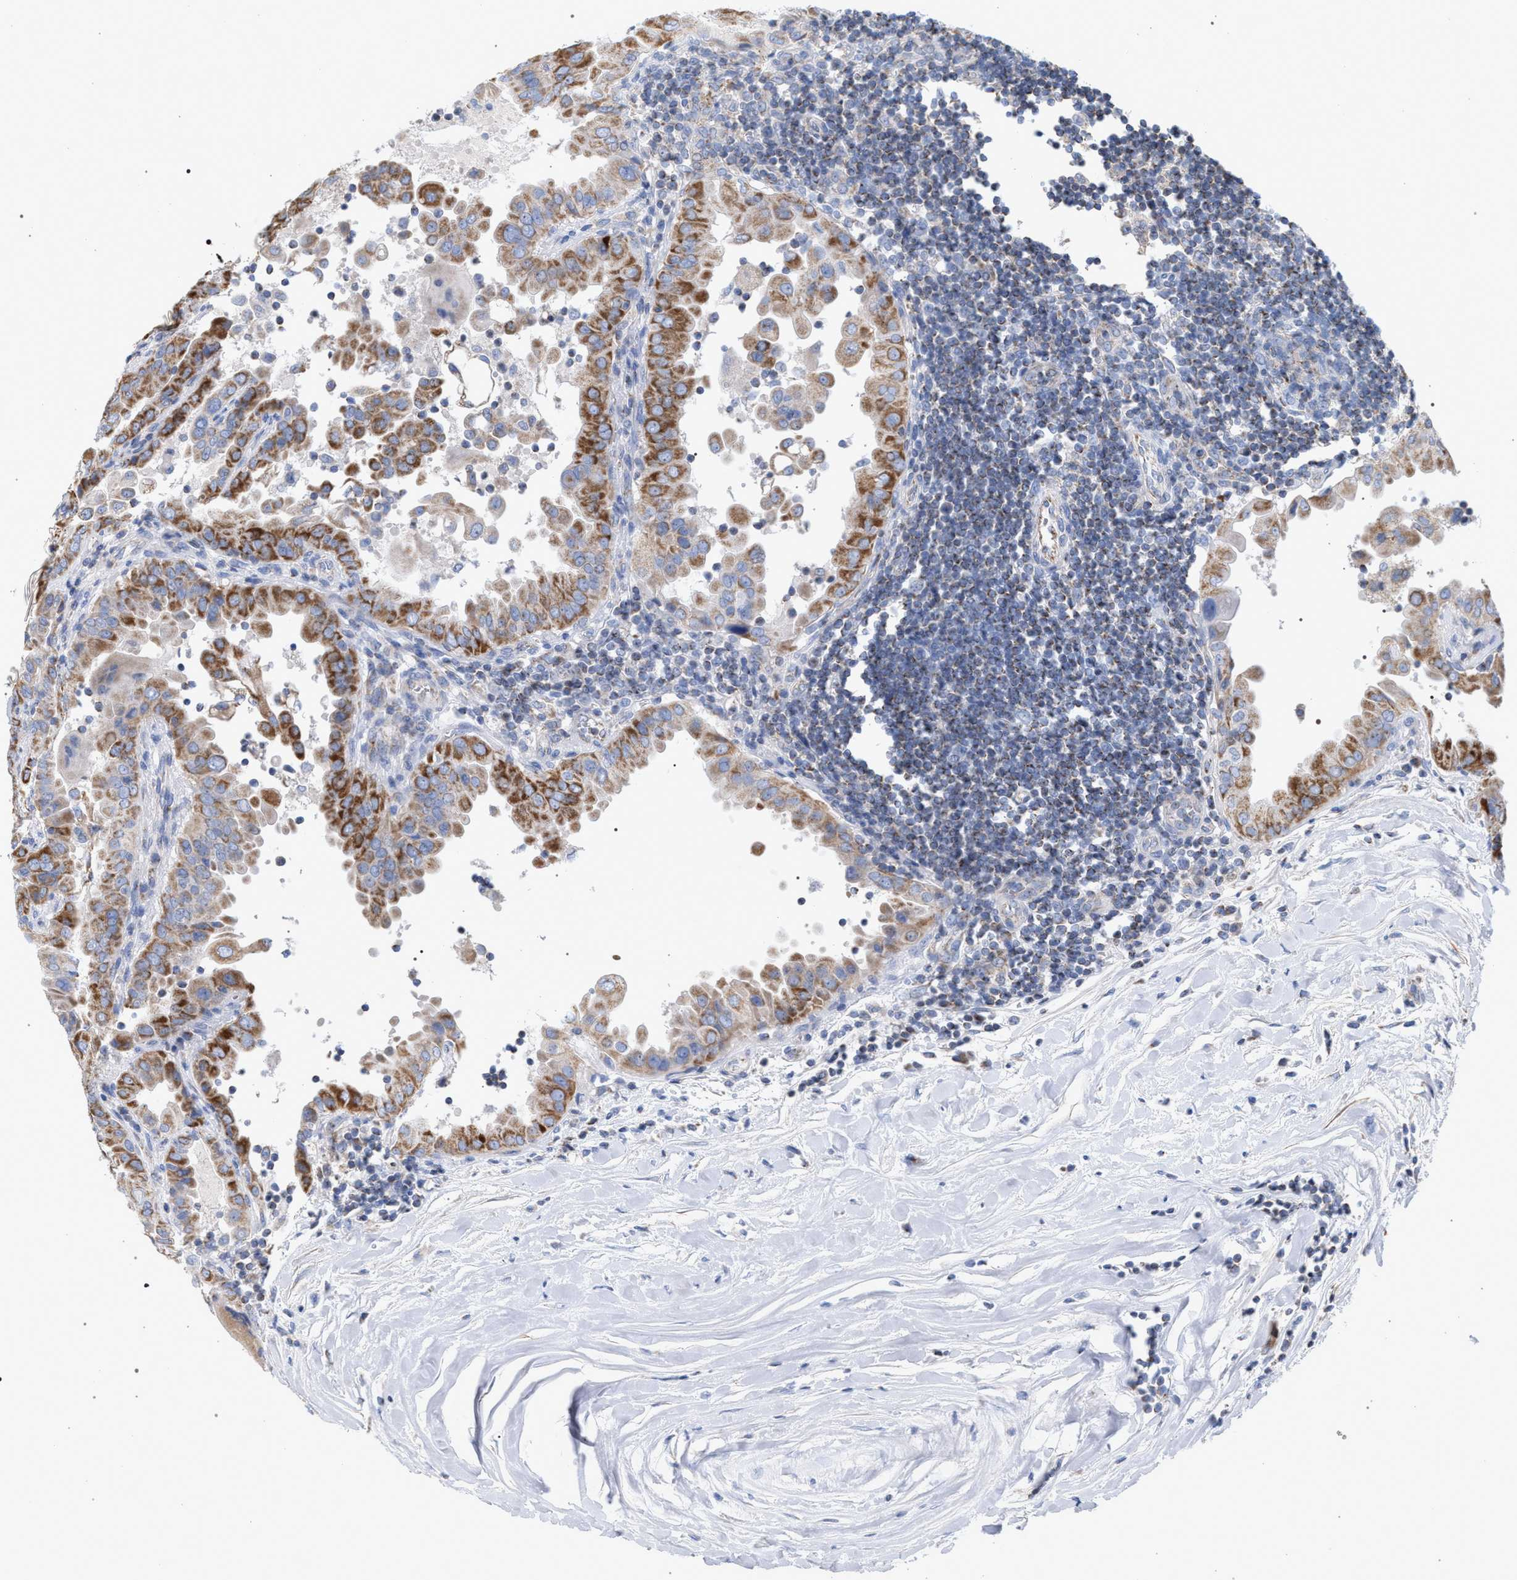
{"staining": {"intensity": "strong", "quantity": ">75%", "location": "cytoplasmic/membranous"}, "tissue": "thyroid cancer", "cell_type": "Tumor cells", "image_type": "cancer", "snomed": [{"axis": "morphology", "description": "Papillary adenocarcinoma, NOS"}, {"axis": "topography", "description": "Thyroid gland"}], "caption": "Brown immunohistochemical staining in thyroid cancer (papillary adenocarcinoma) exhibits strong cytoplasmic/membranous positivity in about >75% of tumor cells.", "gene": "ECI2", "patient": {"sex": "male", "age": 33}}